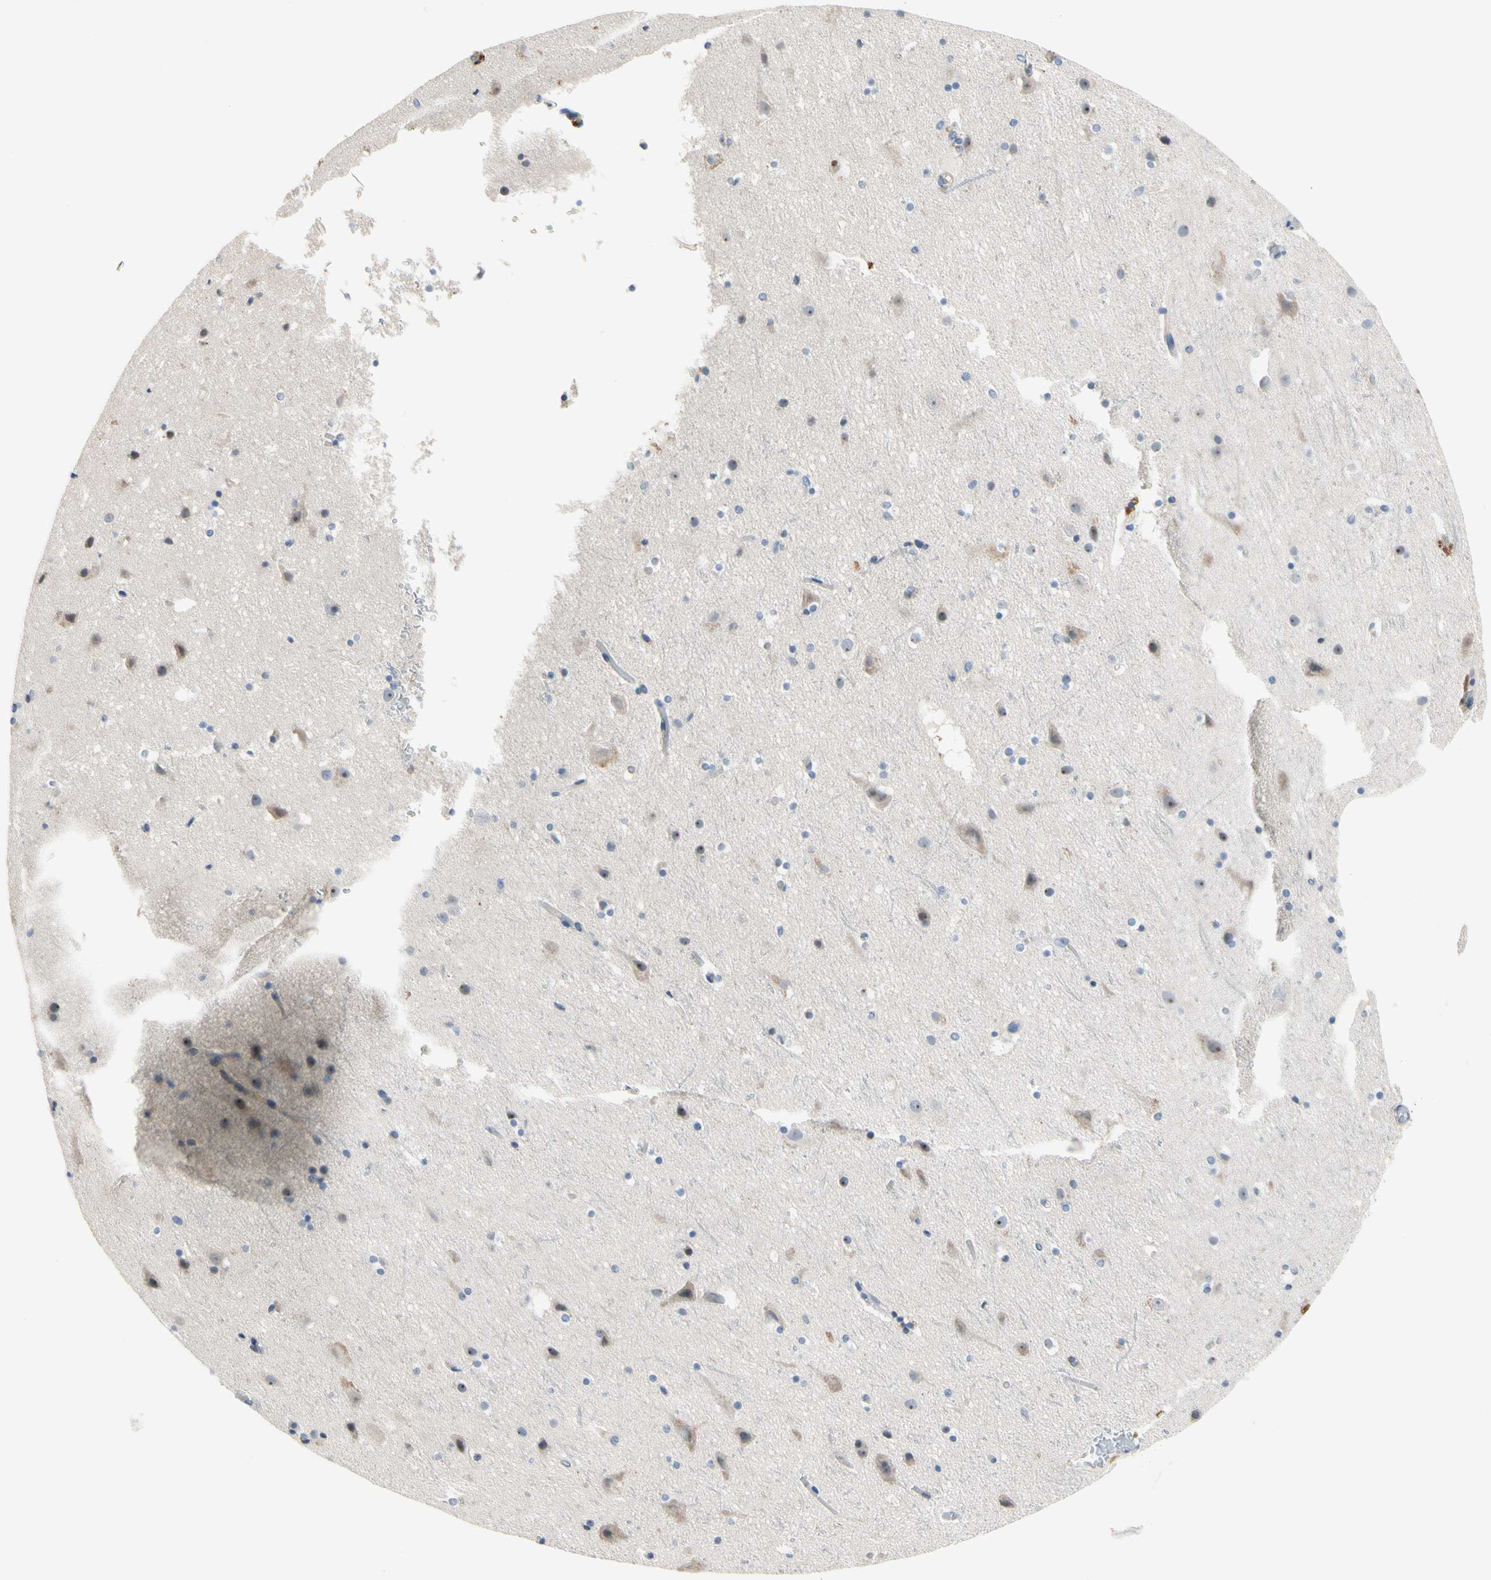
{"staining": {"intensity": "negative", "quantity": "none", "location": "none"}, "tissue": "cerebral cortex", "cell_type": "Endothelial cells", "image_type": "normal", "snomed": [{"axis": "morphology", "description": "Normal tissue, NOS"}, {"axis": "topography", "description": "Cerebral cortex"}], "caption": "This is a micrograph of immunohistochemistry (IHC) staining of unremarkable cerebral cortex, which shows no positivity in endothelial cells. (DAB (3,3'-diaminobenzidine) IHC, high magnification).", "gene": "GAS6", "patient": {"sex": "male", "age": 45}}